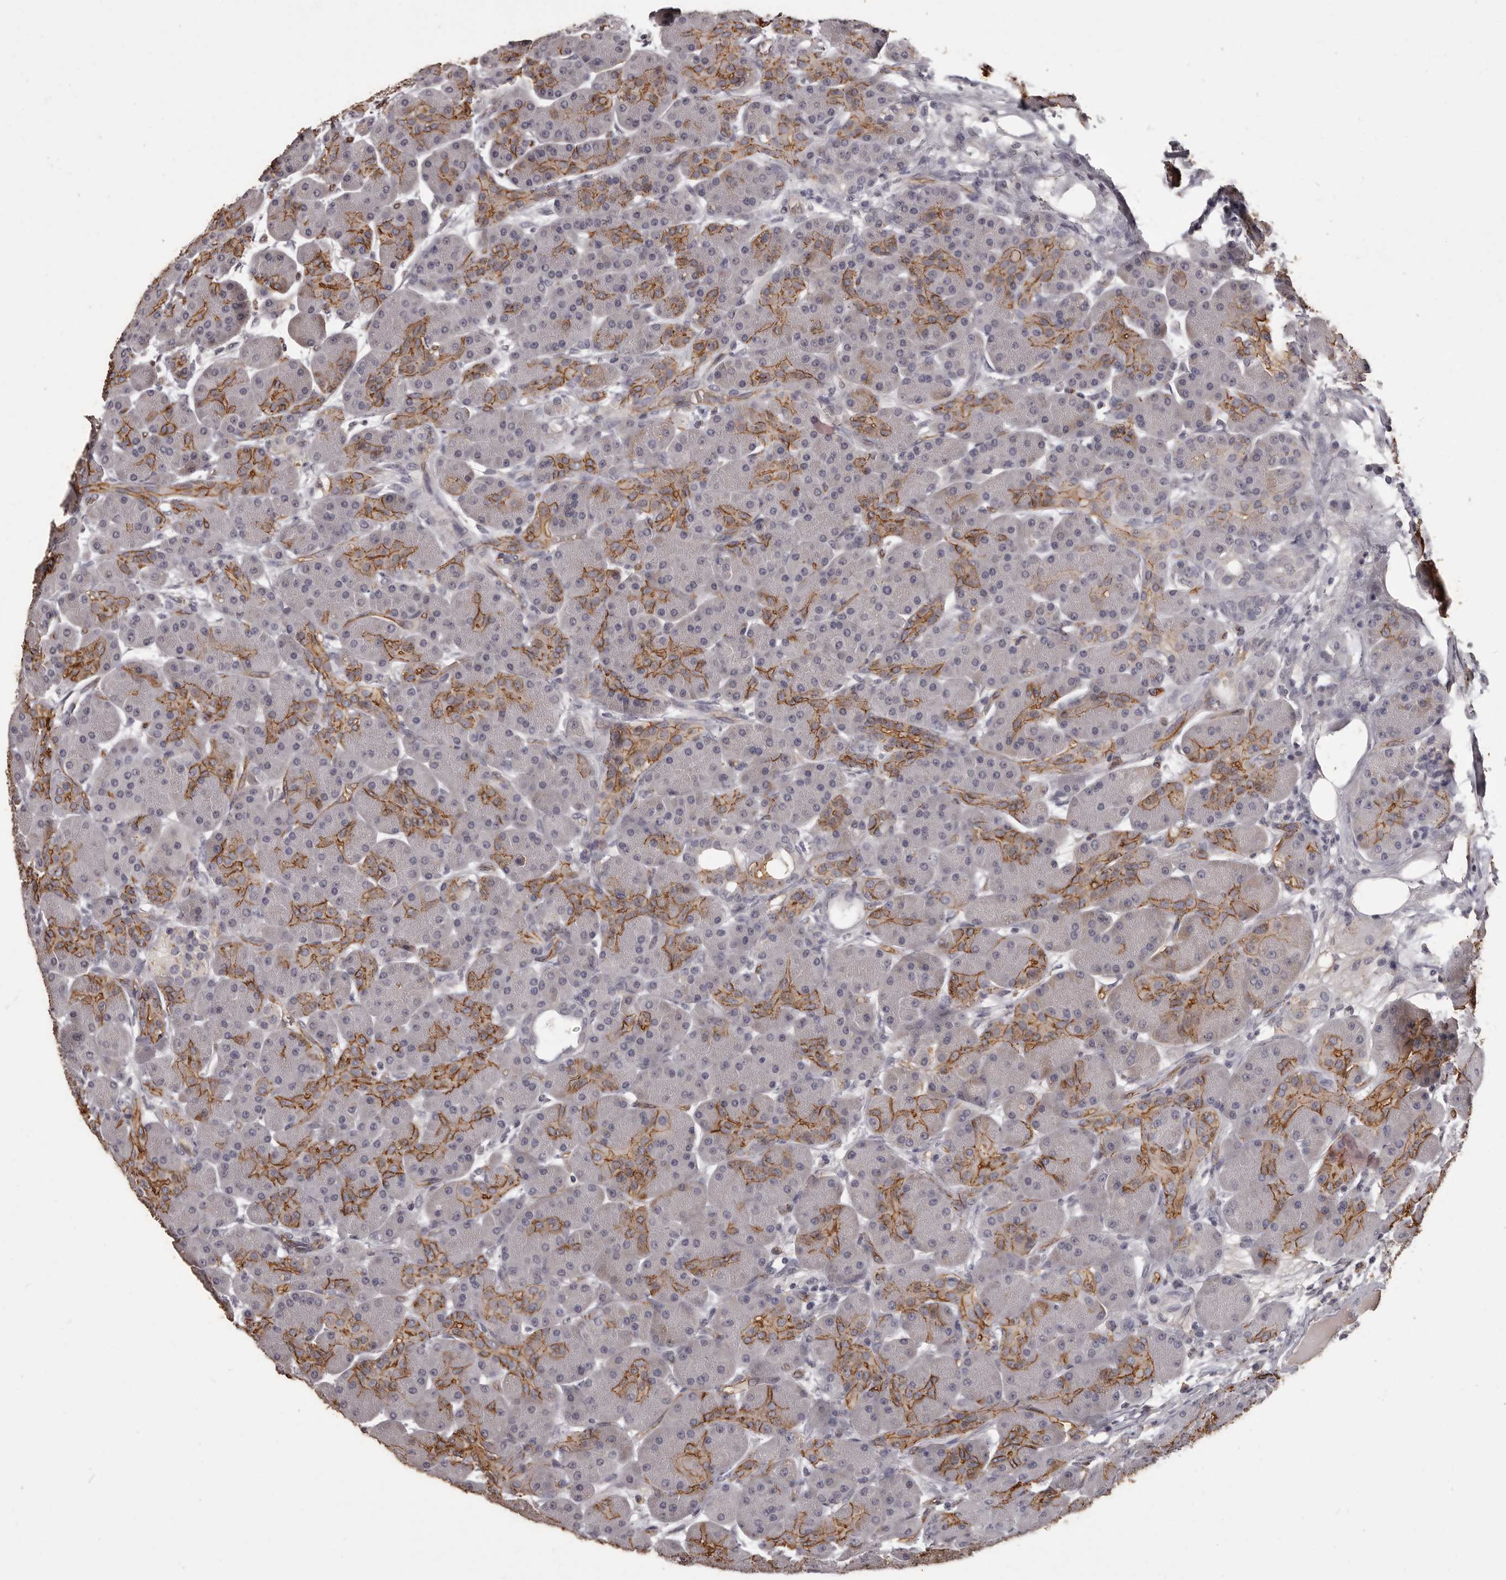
{"staining": {"intensity": "strong", "quantity": "25%-75%", "location": "cytoplasmic/membranous"}, "tissue": "pancreas", "cell_type": "Exocrine glandular cells", "image_type": "normal", "snomed": [{"axis": "morphology", "description": "Normal tissue, NOS"}, {"axis": "topography", "description": "Pancreas"}], "caption": "Immunohistochemical staining of unremarkable pancreas reveals high levels of strong cytoplasmic/membranous staining in about 25%-75% of exocrine glandular cells.", "gene": "GPR78", "patient": {"sex": "male", "age": 63}}